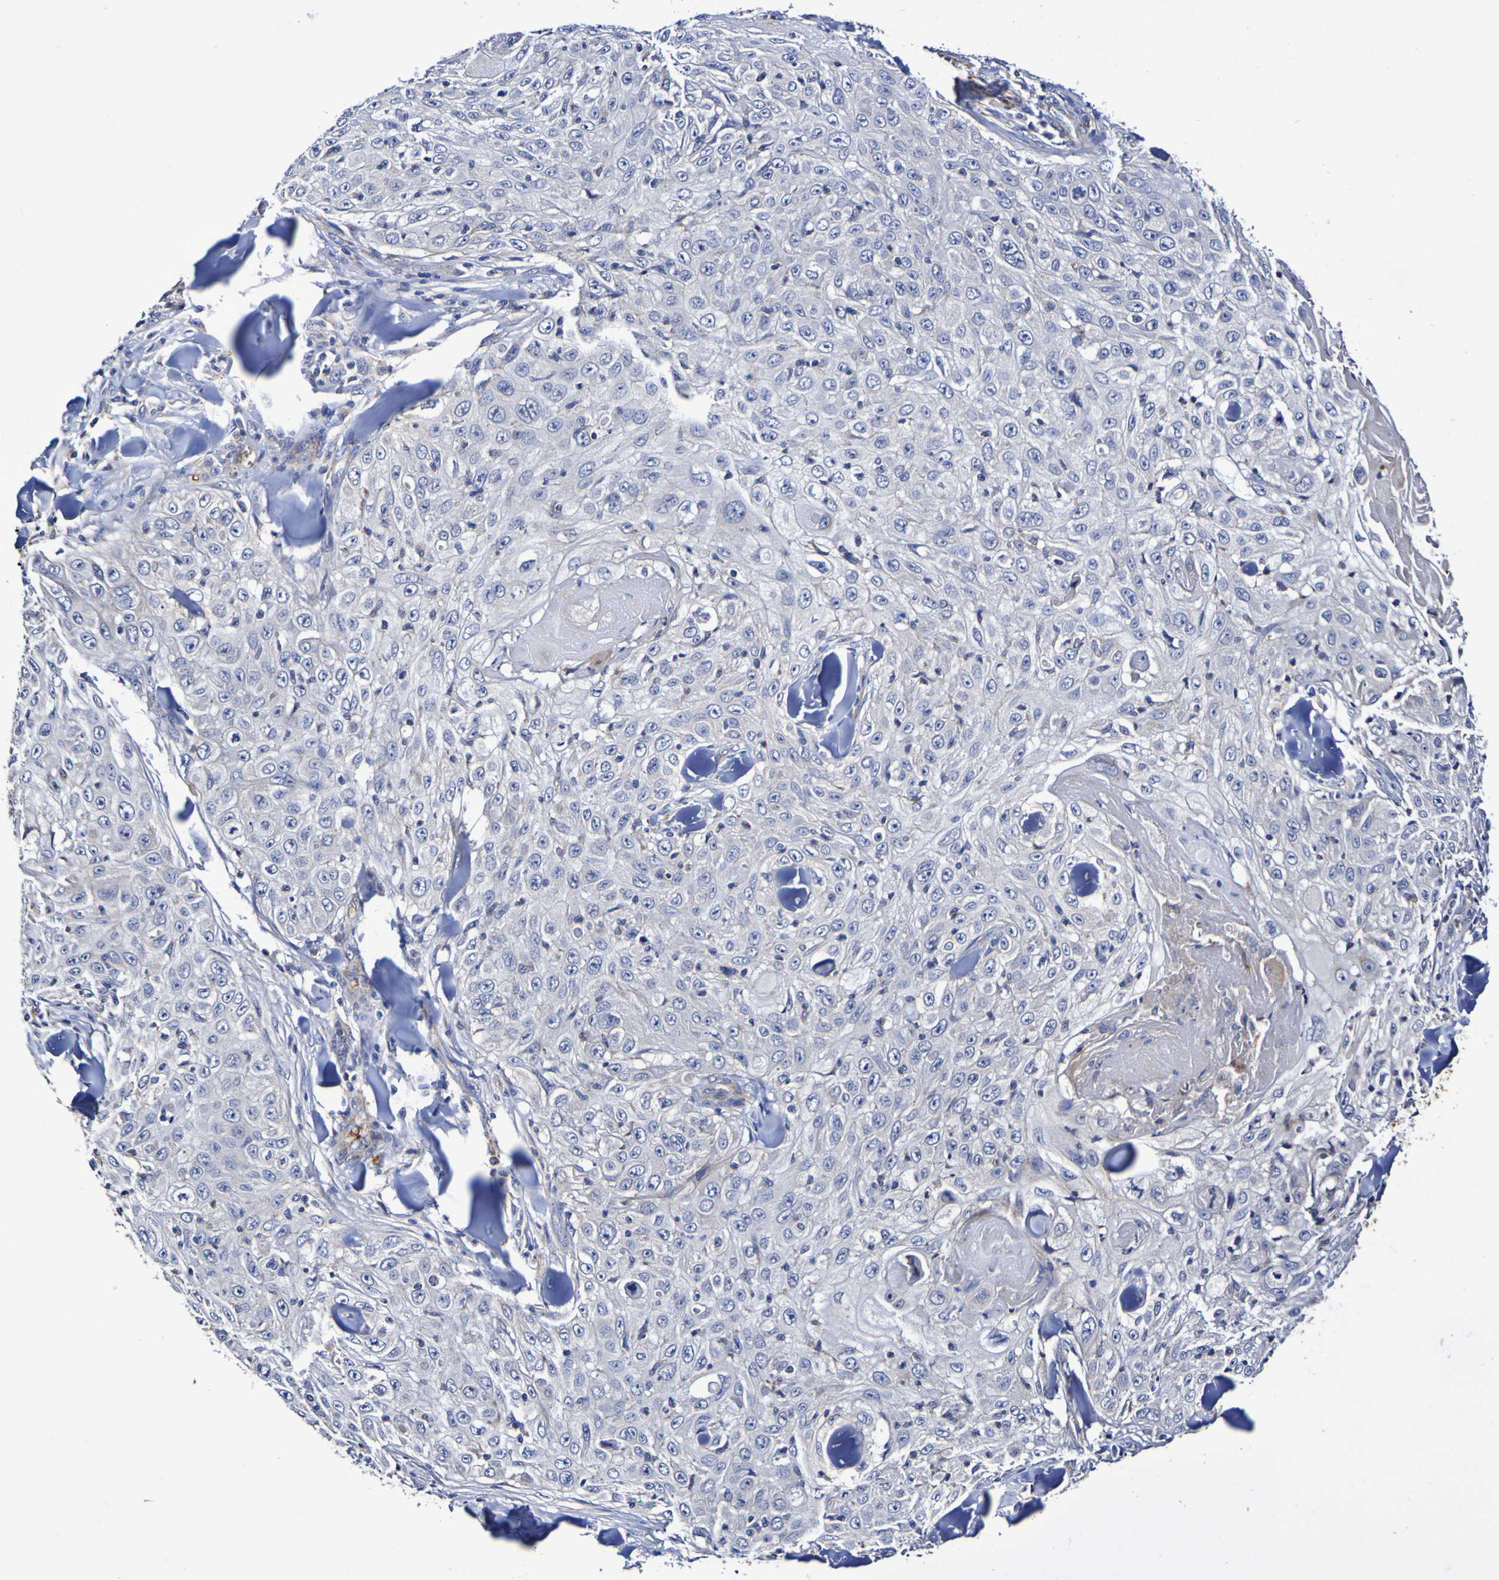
{"staining": {"intensity": "negative", "quantity": "none", "location": "none"}, "tissue": "skin cancer", "cell_type": "Tumor cells", "image_type": "cancer", "snomed": [{"axis": "morphology", "description": "Squamous cell carcinoma, NOS"}, {"axis": "topography", "description": "Skin"}], "caption": "A high-resolution image shows IHC staining of squamous cell carcinoma (skin), which shows no significant expression in tumor cells.", "gene": "WNT4", "patient": {"sex": "male", "age": 86}}